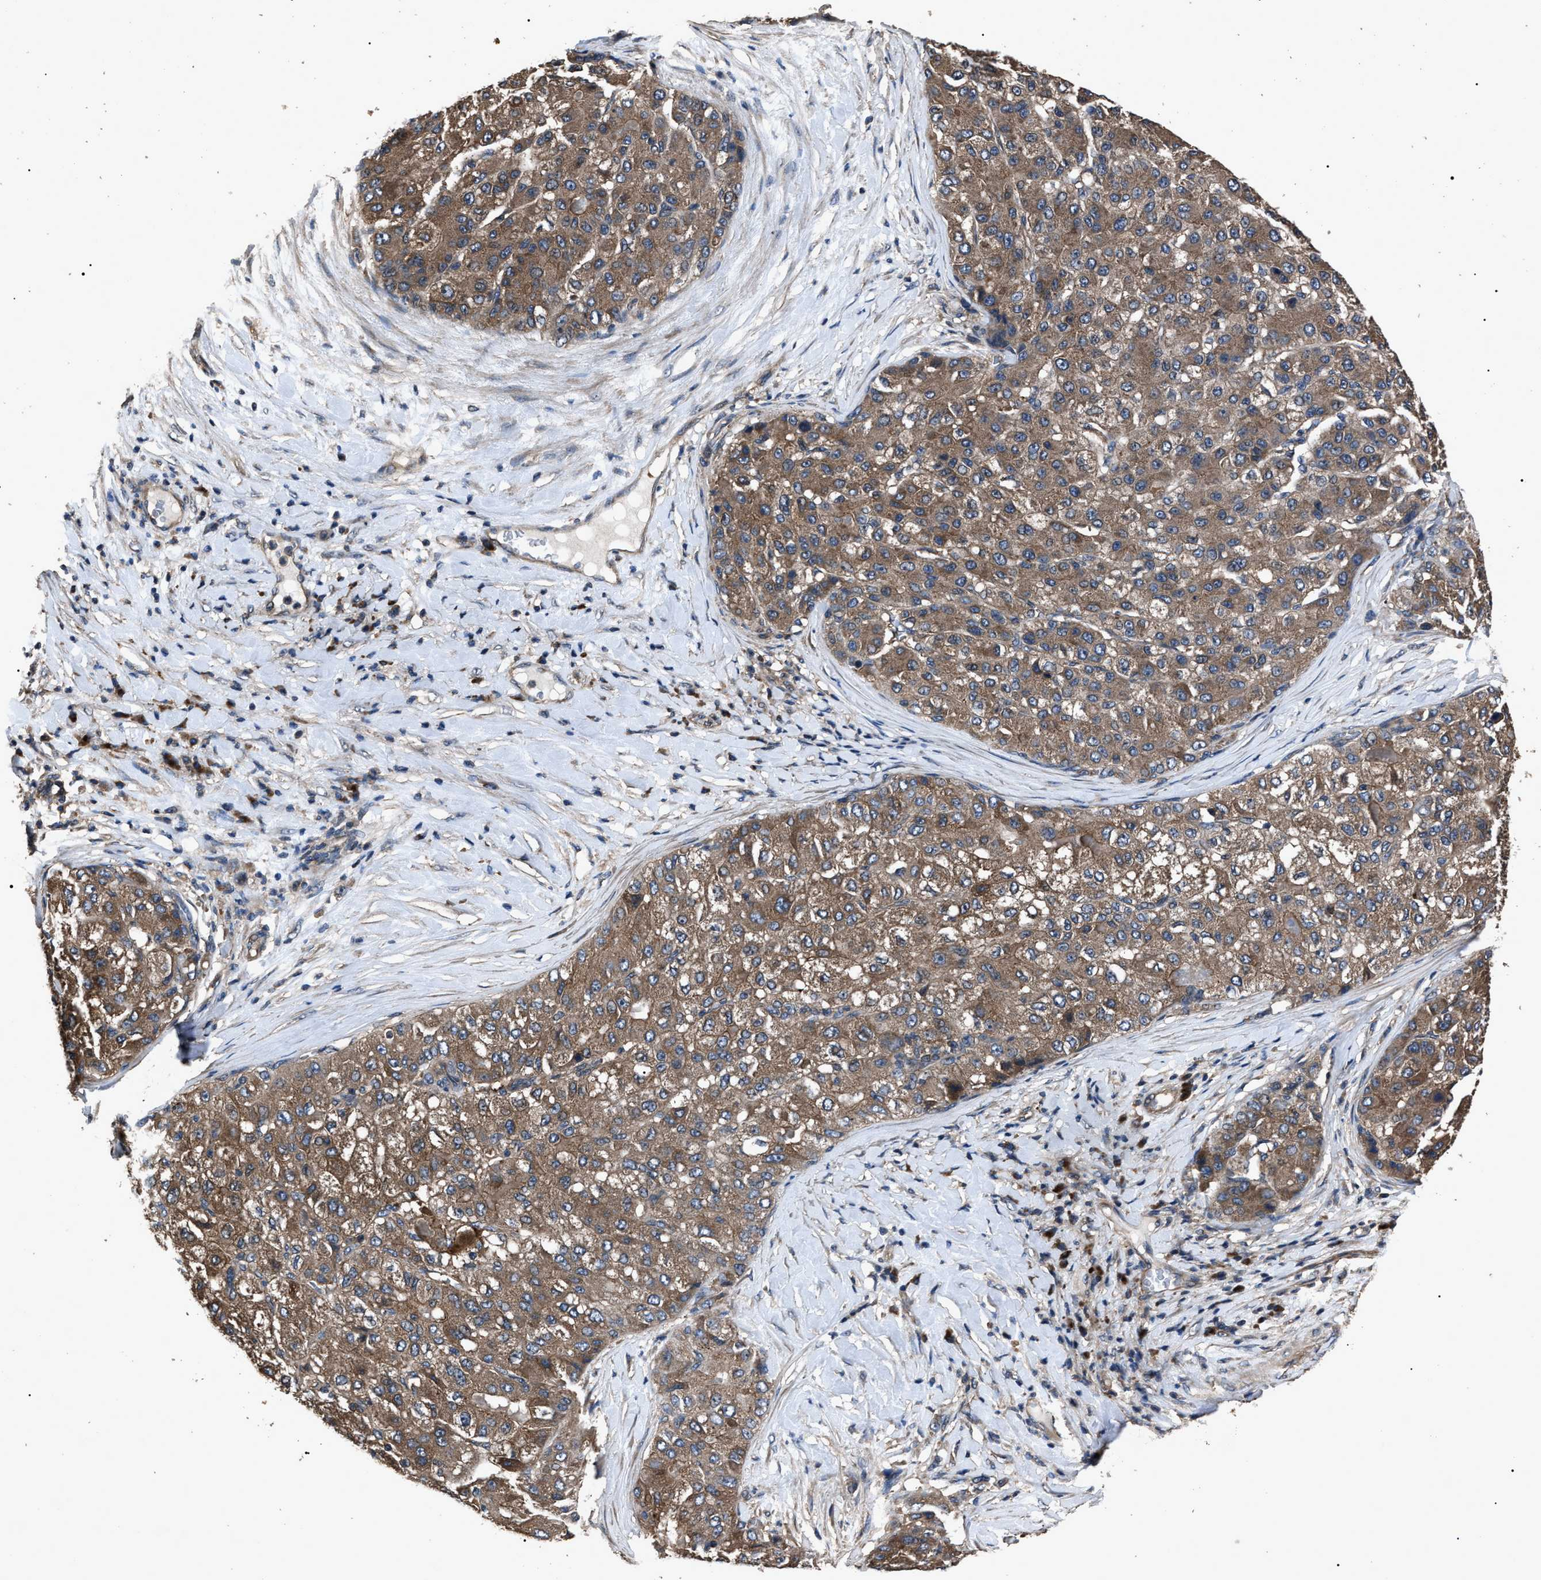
{"staining": {"intensity": "moderate", "quantity": ">75%", "location": "cytoplasmic/membranous"}, "tissue": "liver cancer", "cell_type": "Tumor cells", "image_type": "cancer", "snomed": [{"axis": "morphology", "description": "Carcinoma, Hepatocellular, NOS"}, {"axis": "topography", "description": "Liver"}], "caption": "Liver cancer was stained to show a protein in brown. There is medium levels of moderate cytoplasmic/membranous positivity in approximately >75% of tumor cells.", "gene": "RNF216", "patient": {"sex": "male", "age": 80}}